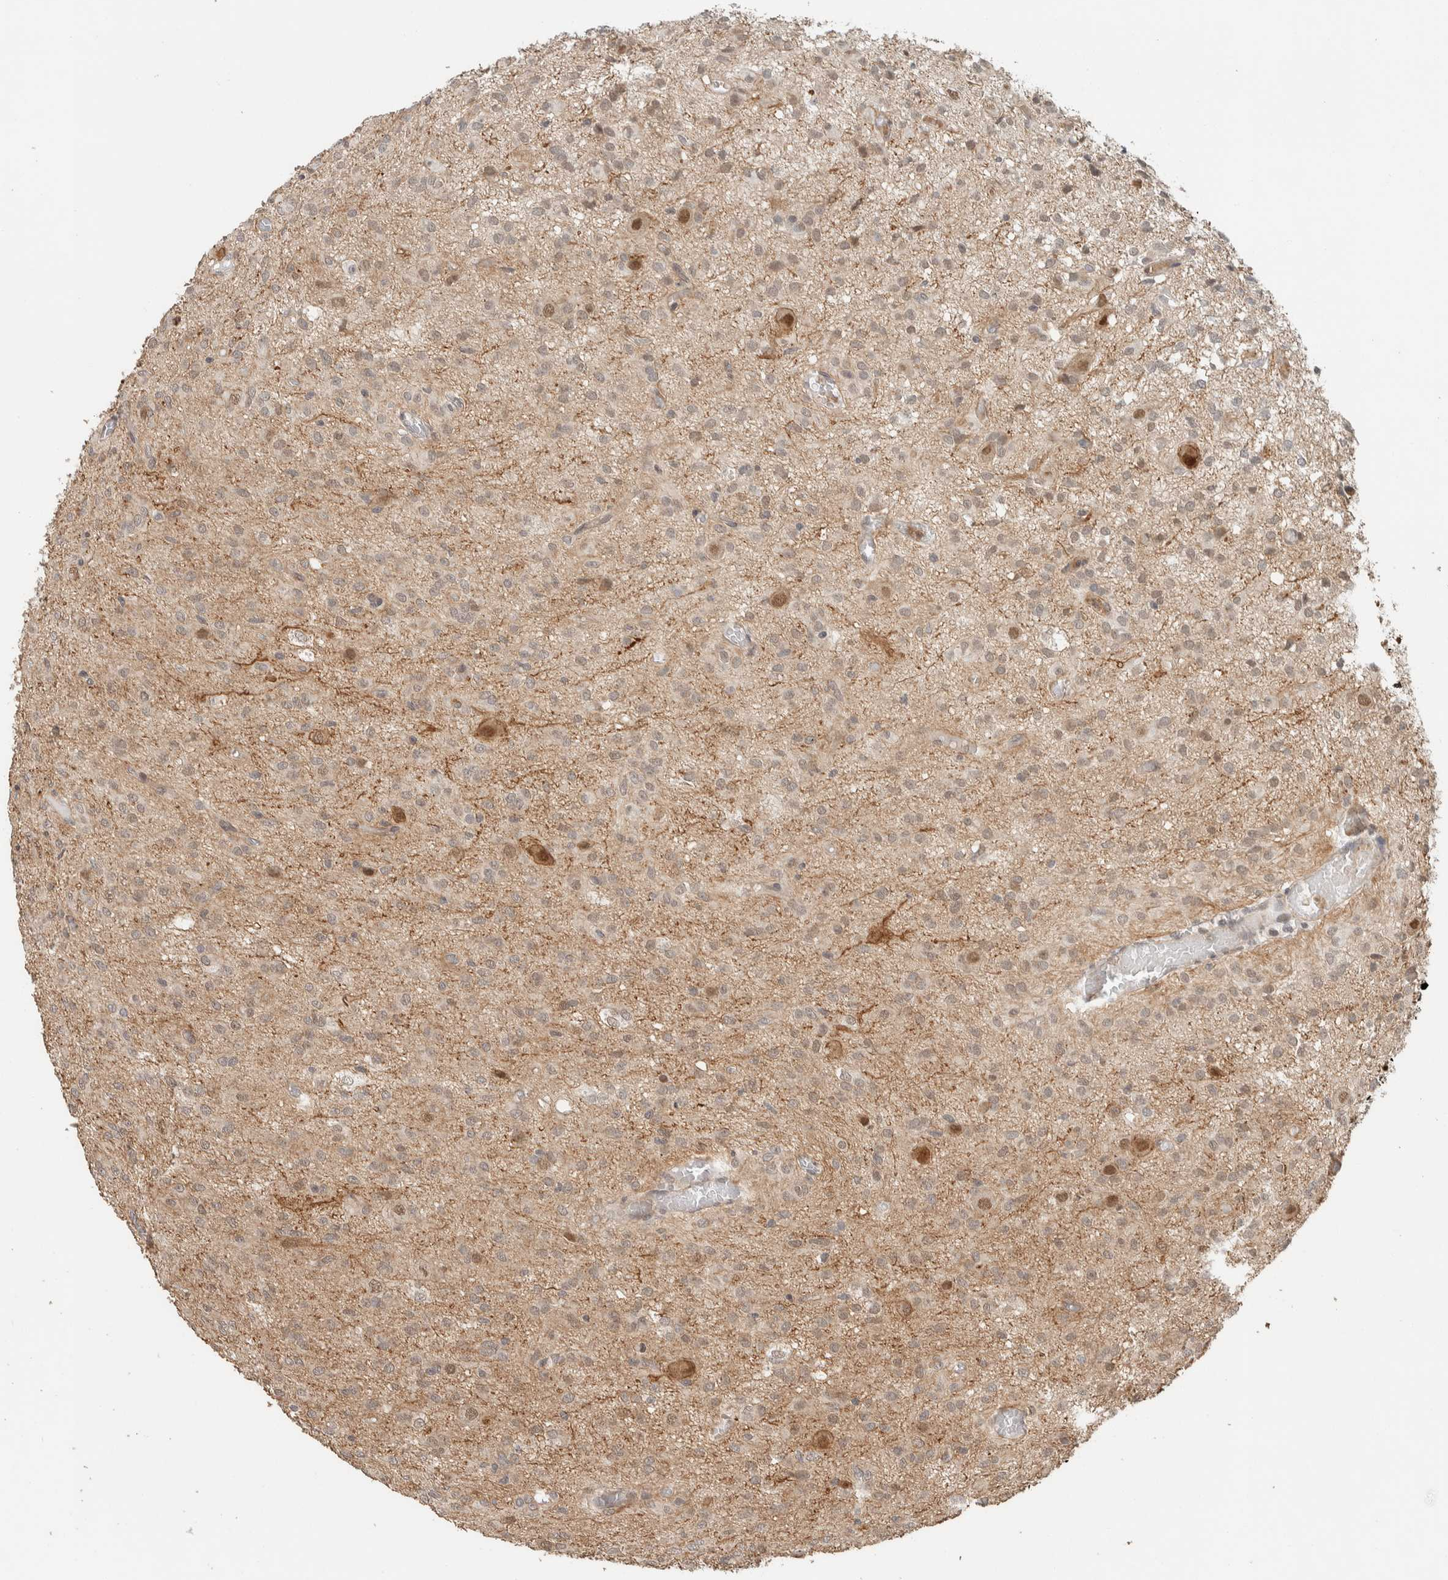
{"staining": {"intensity": "weak", "quantity": "<25%", "location": "nuclear"}, "tissue": "glioma", "cell_type": "Tumor cells", "image_type": "cancer", "snomed": [{"axis": "morphology", "description": "Glioma, malignant, High grade"}, {"axis": "topography", "description": "Brain"}], "caption": "There is no significant positivity in tumor cells of high-grade glioma (malignant).", "gene": "ZBTB2", "patient": {"sex": "female", "age": 59}}